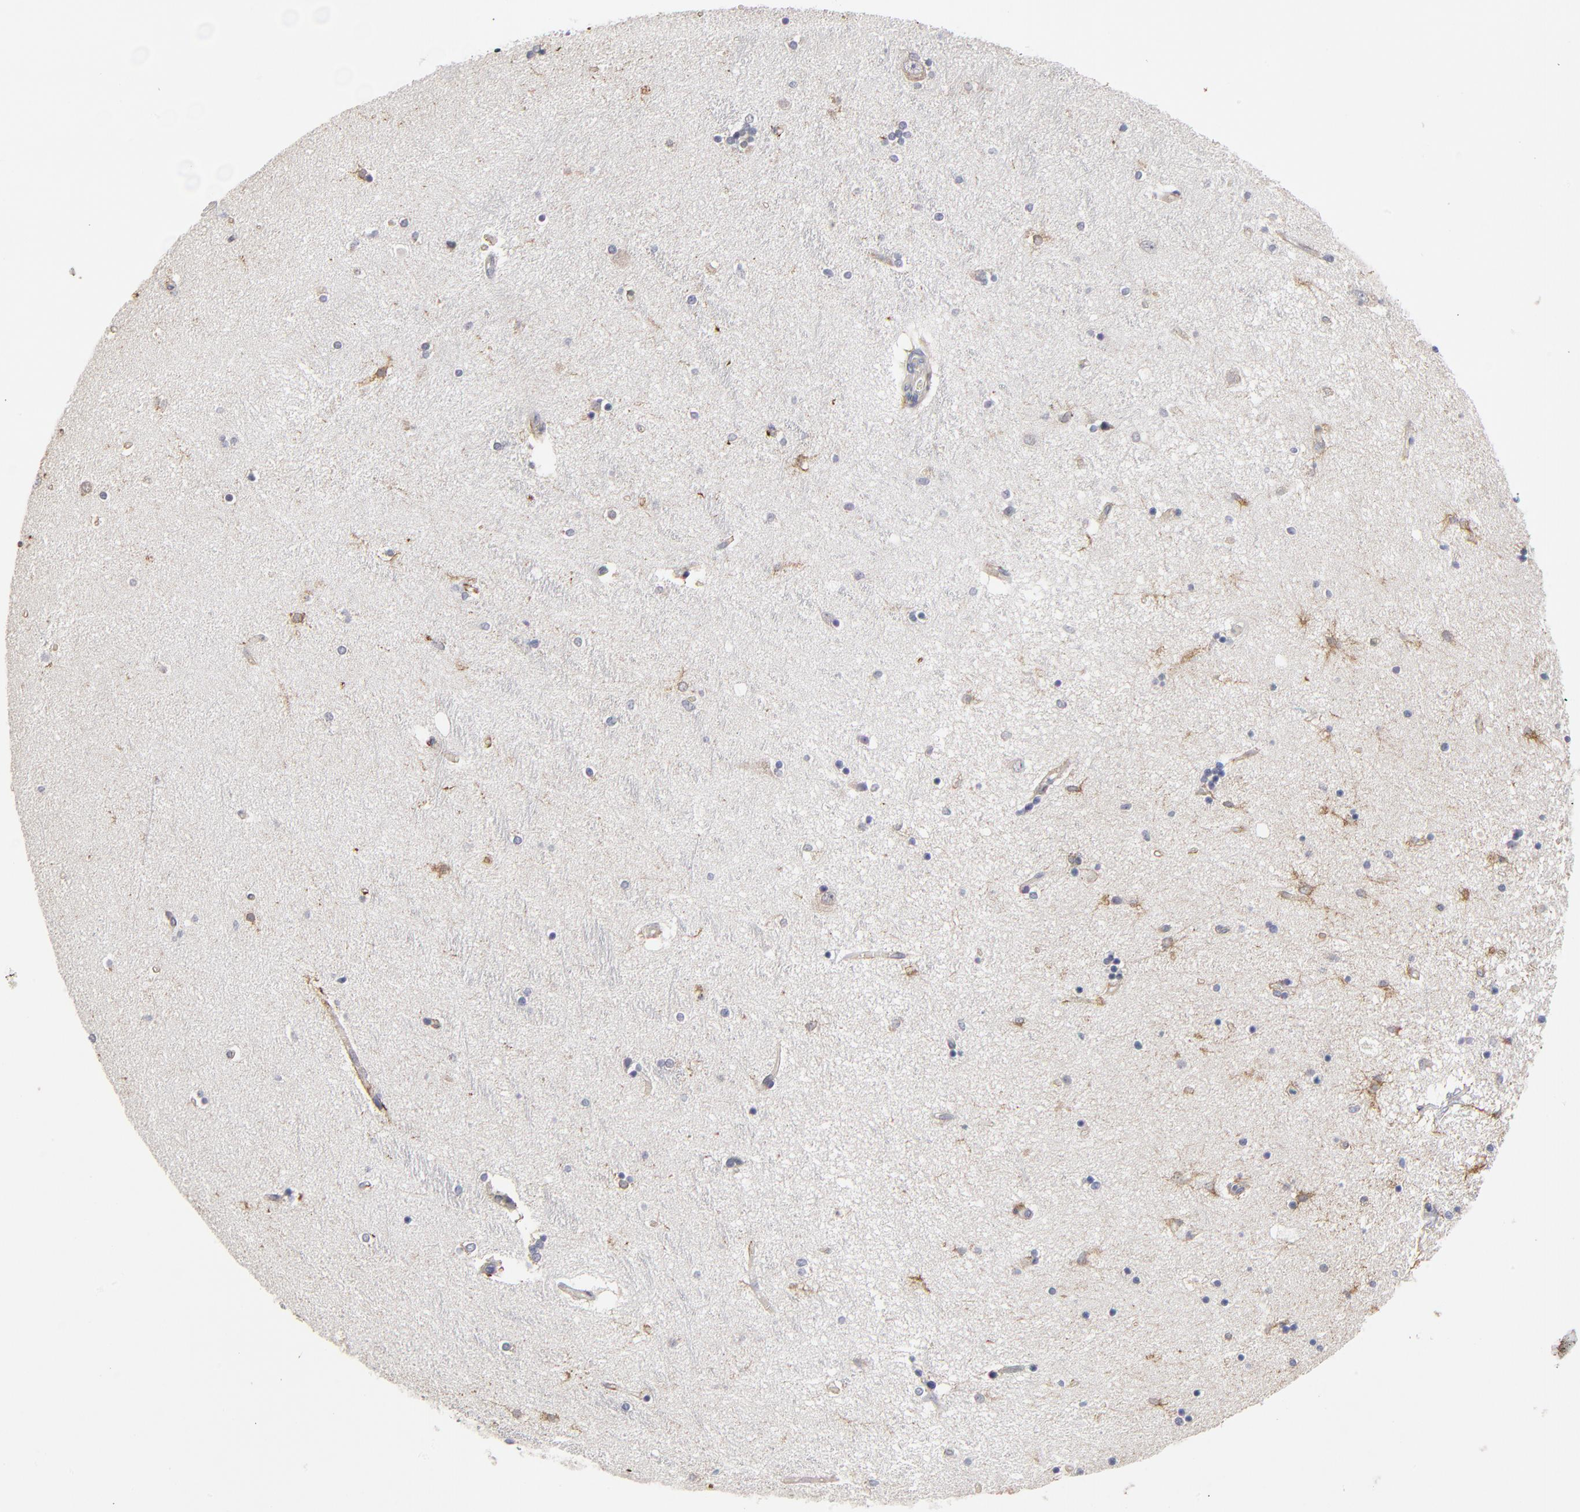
{"staining": {"intensity": "moderate", "quantity": "<25%", "location": "cytoplasmic/membranous"}, "tissue": "hippocampus", "cell_type": "Glial cells", "image_type": "normal", "snomed": [{"axis": "morphology", "description": "Normal tissue, NOS"}, {"axis": "topography", "description": "Hippocampus"}], "caption": "Immunohistochemistry micrograph of benign hippocampus: hippocampus stained using immunohistochemistry shows low levels of moderate protein expression localized specifically in the cytoplasmic/membranous of glial cells, appearing as a cytoplasmic/membranous brown color.", "gene": "MAGEA10", "patient": {"sex": "female", "age": 54}}